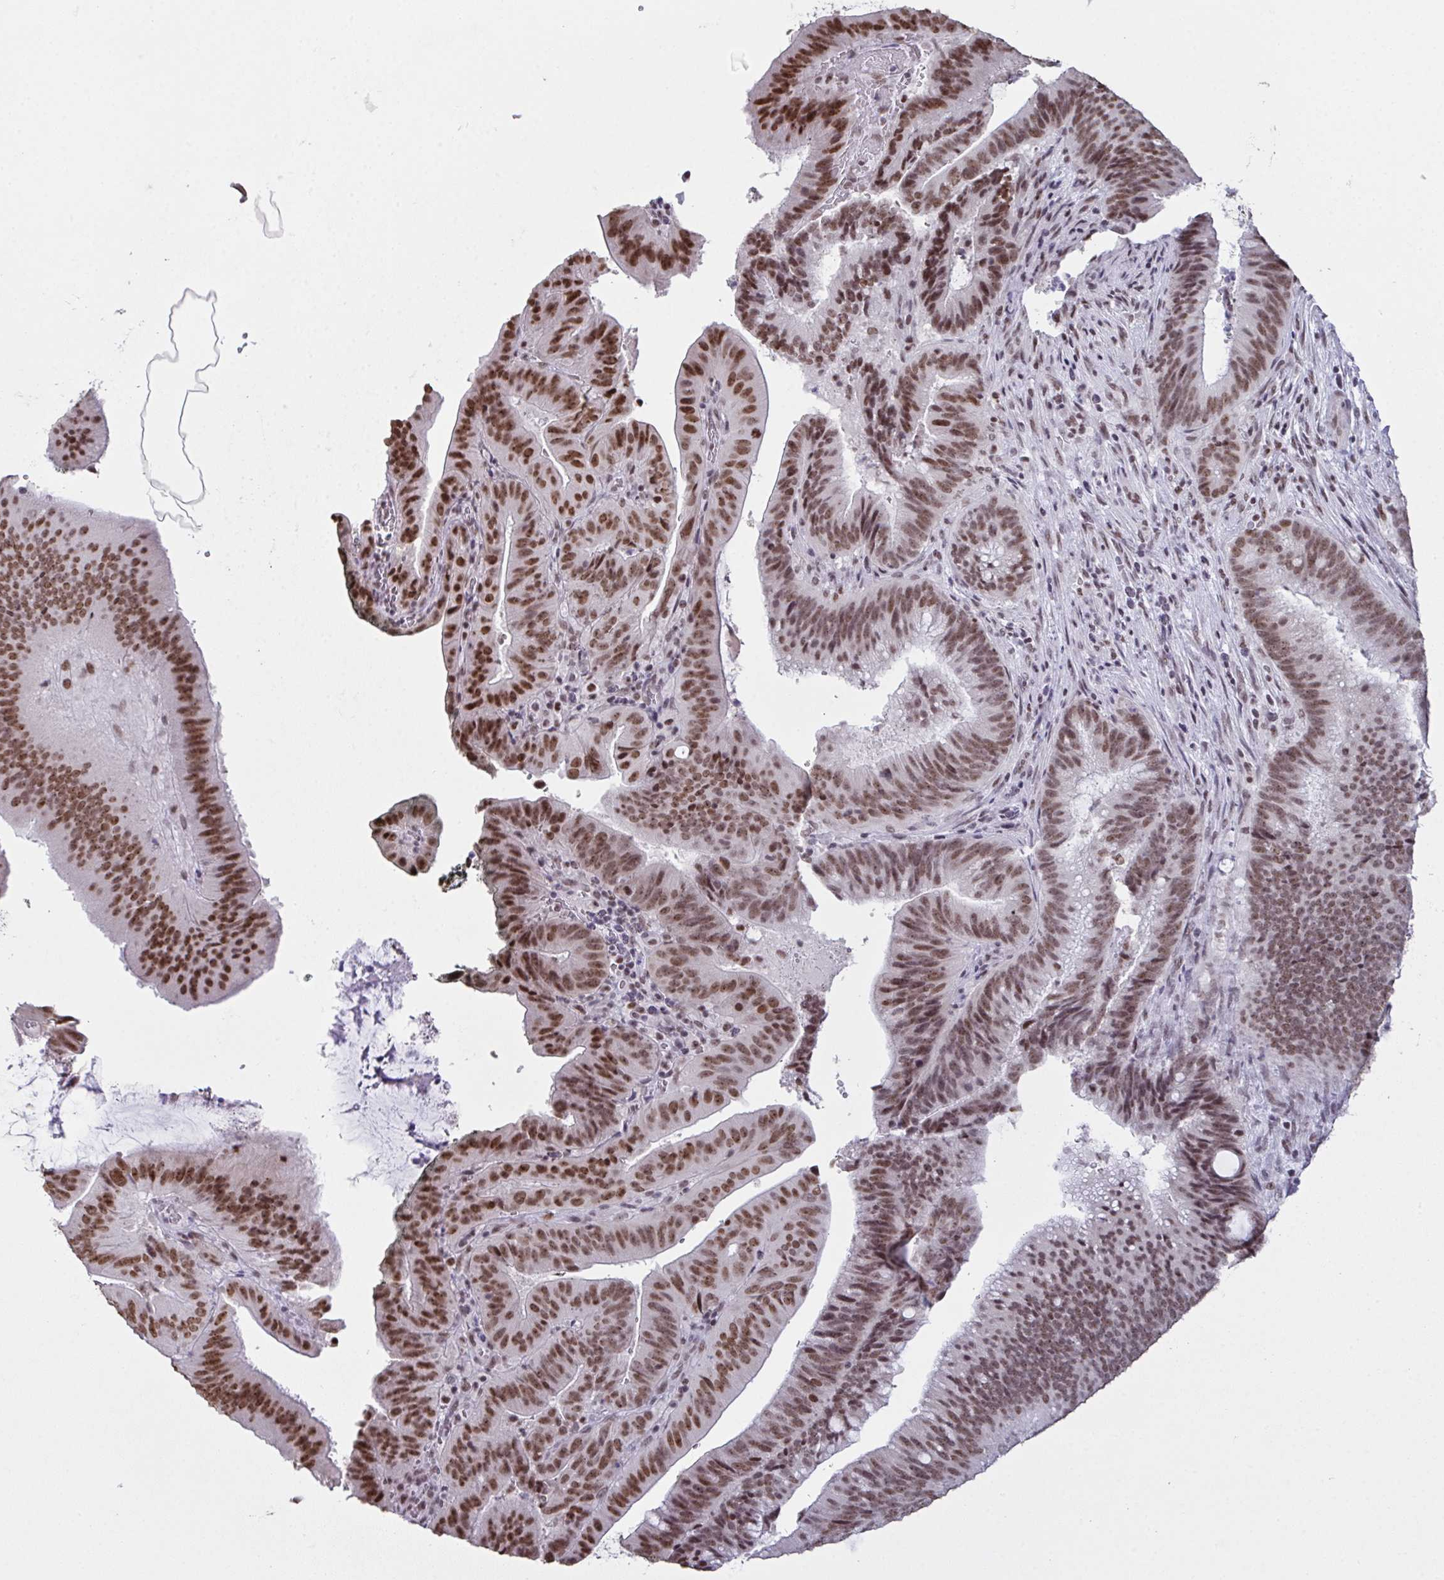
{"staining": {"intensity": "moderate", "quantity": ">75%", "location": "nuclear"}, "tissue": "colorectal cancer", "cell_type": "Tumor cells", "image_type": "cancer", "snomed": [{"axis": "morphology", "description": "Adenocarcinoma, NOS"}, {"axis": "topography", "description": "Colon"}], "caption": "Moderate nuclear staining for a protein is present in approximately >75% of tumor cells of colorectal cancer (adenocarcinoma) using IHC.", "gene": "ZNF800", "patient": {"sex": "female", "age": 43}}